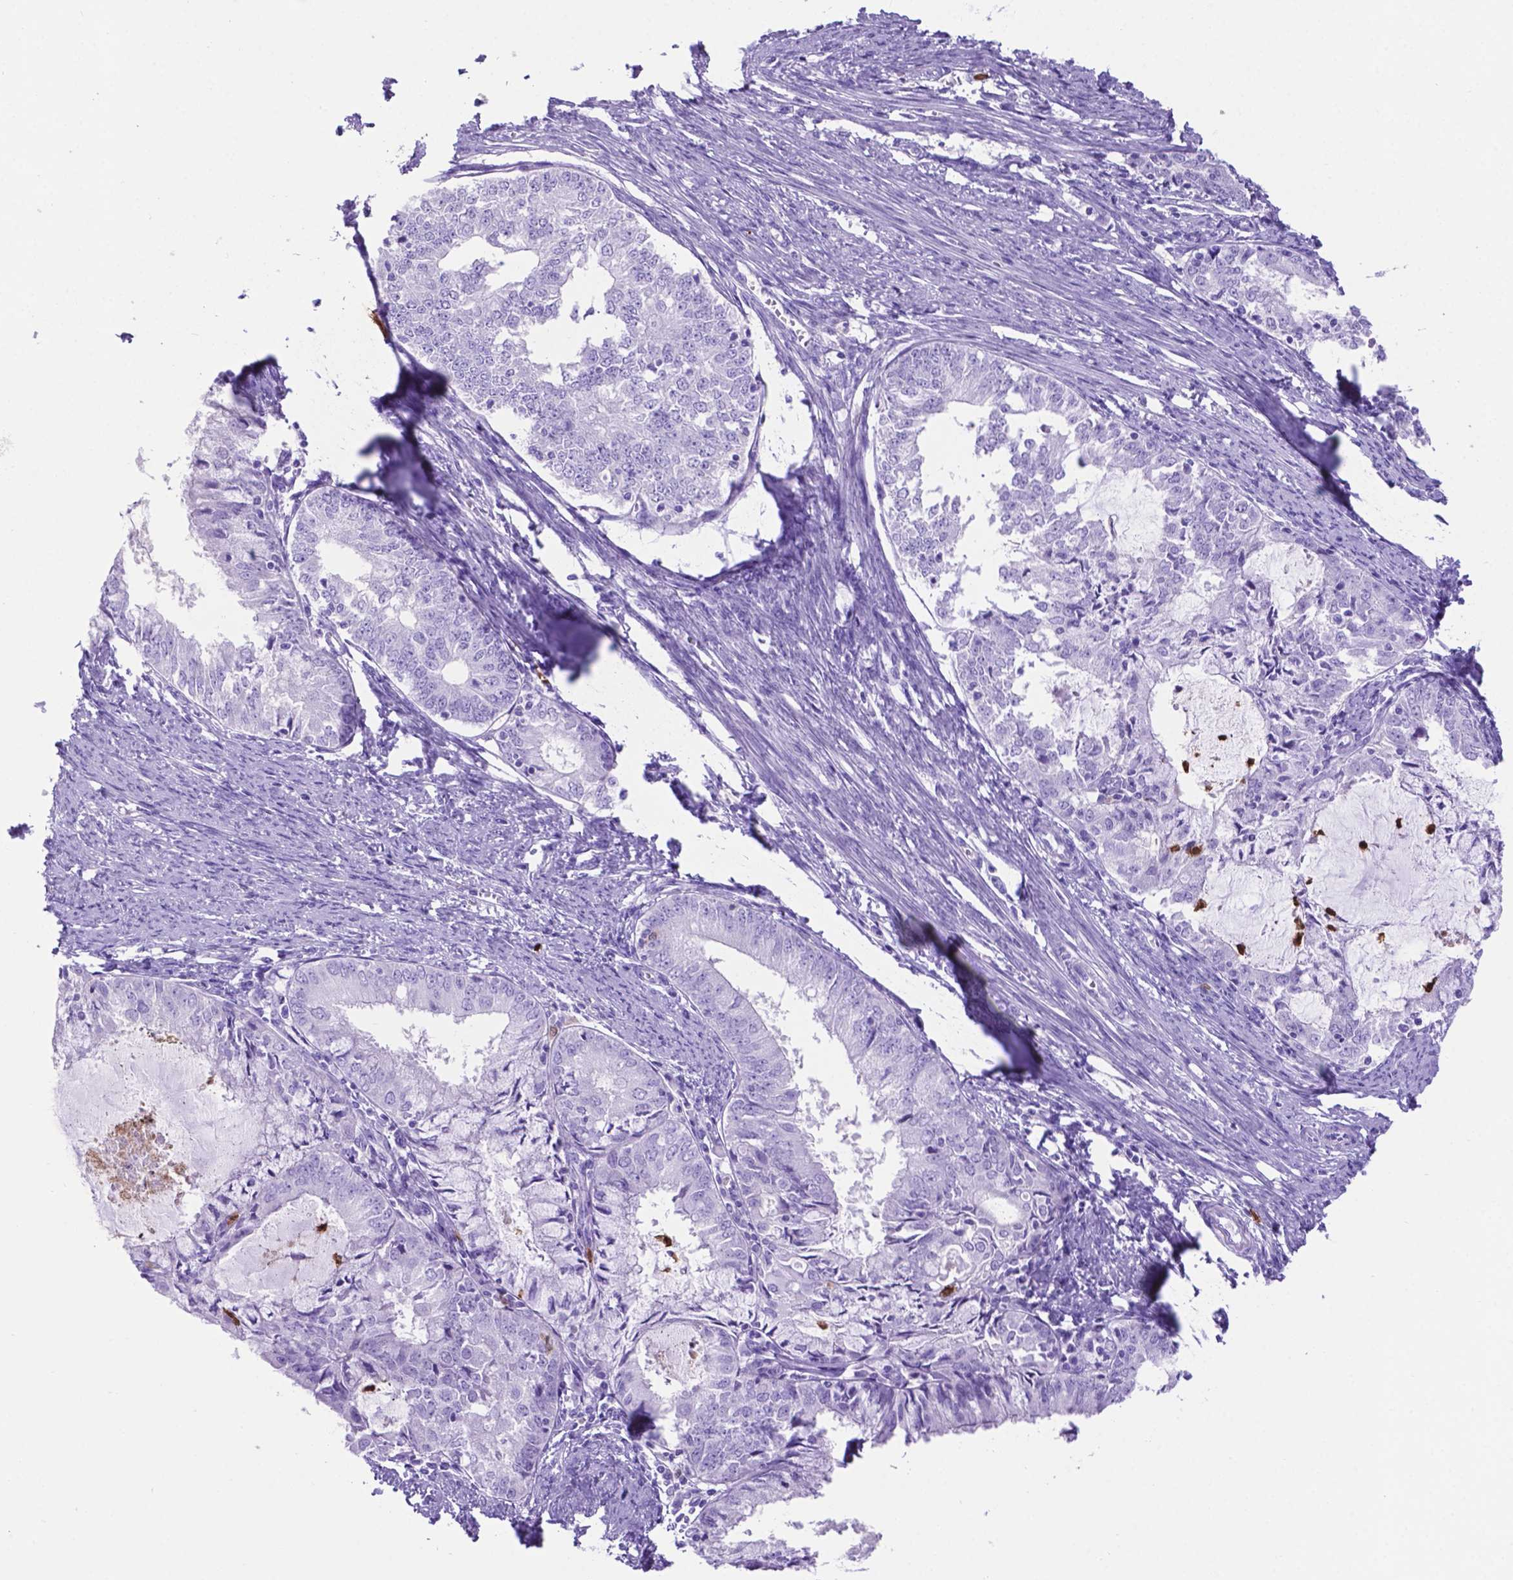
{"staining": {"intensity": "negative", "quantity": "none", "location": "none"}, "tissue": "endometrial cancer", "cell_type": "Tumor cells", "image_type": "cancer", "snomed": [{"axis": "morphology", "description": "Adenocarcinoma, NOS"}, {"axis": "topography", "description": "Endometrium"}], "caption": "Immunohistochemical staining of adenocarcinoma (endometrial) reveals no significant expression in tumor cells.", "gene": "LZTR1", "patient": {"sex": "female", "age": 57}}